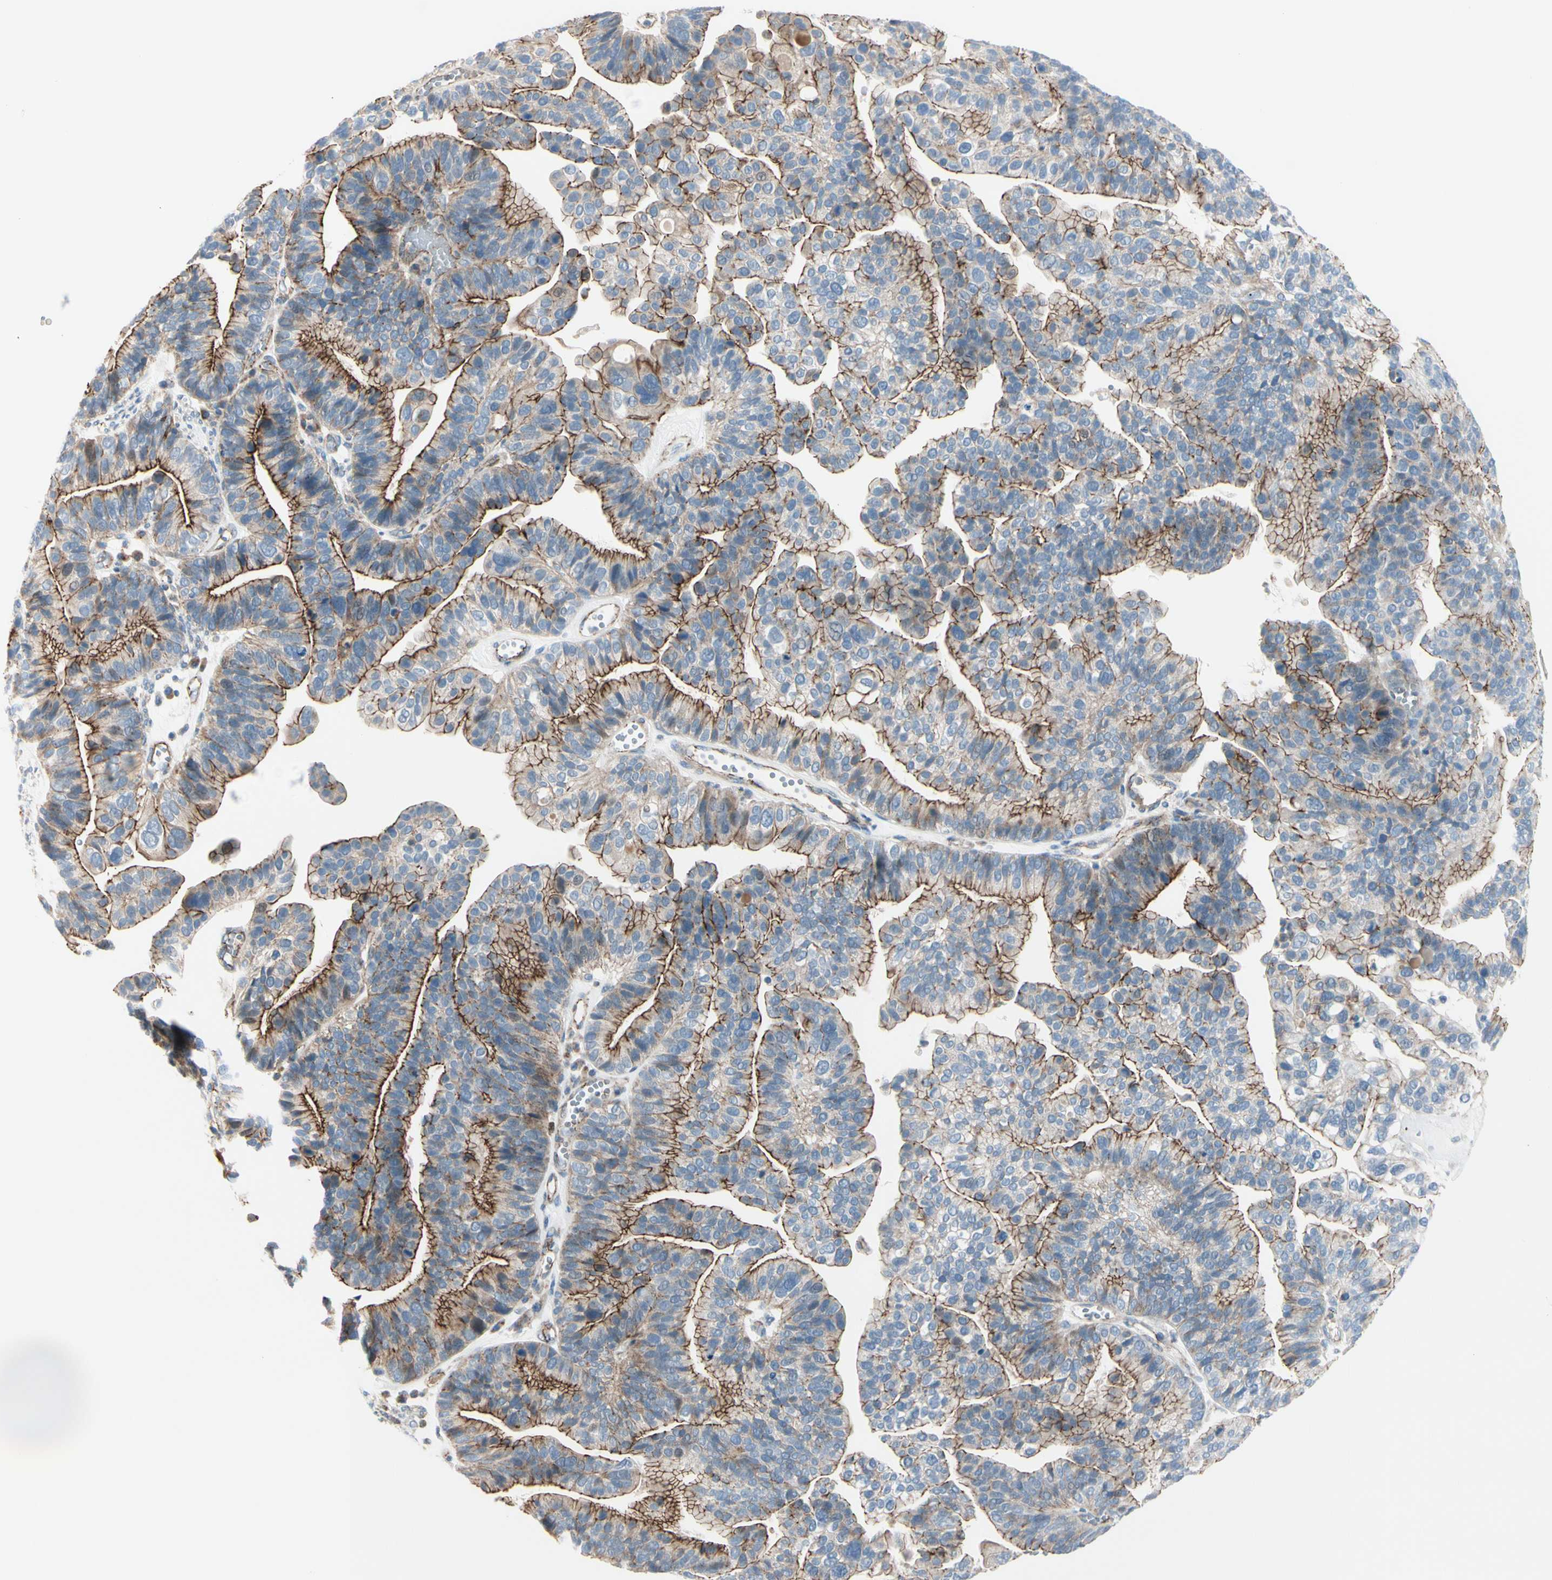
{"staining": {"intensity": "moderate", "quantity": ">75%", "location": "cytoplasmic/membranous"}, "tissue": "ovarian cancer", "cell_type": "Tumor cells", "image_type": "cancer", "snomed": [{"axis": "morphology", "description": "Cystadenocarcinoma, serous, NOS"}, {"axis": "topography", "description": "Ovary"}], "caption": "Approximately >75% of tumor cells in ovarian cancer (serous cystadenocarcinoma) demonstrate moderate cytoplasmic/membranous protein positivity as visualized by brown immunohistochemical staining.", "gene": "TJP1", "patient": {"sex": "female", "age": 56}}